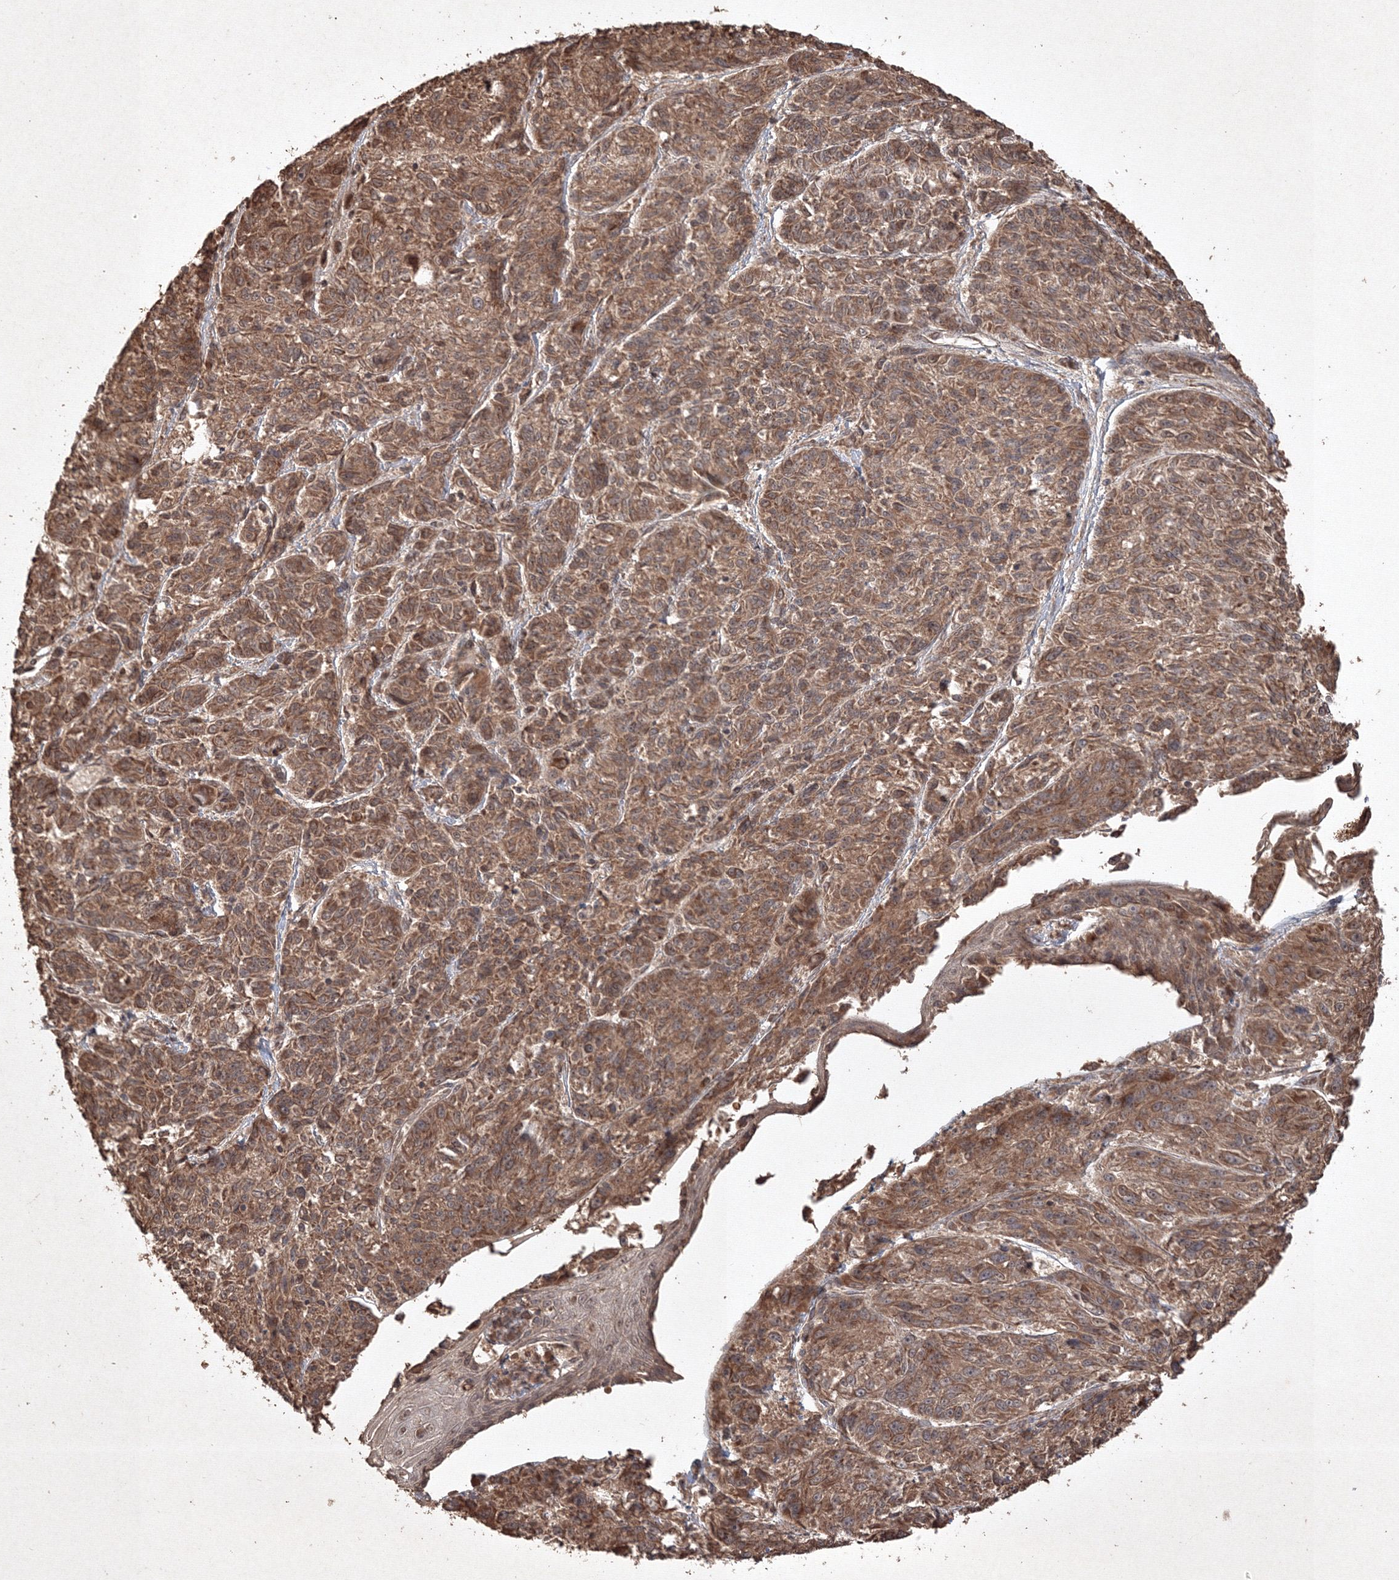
{"staining": {"intensity": "moderate", "quantity": ">75%", "location": "cytoplasmic/membranous"}, "tissue": "melanoma", "cell_type": "Tumor cells", "image_type": "cancer", "snomed": [{"axis": "morphology", "description": "Malignant melanoma, NOS"}, {"axis": "topography", "description": "Skin"}], "caption": "This photomicrograph demonstrates immunohistochemistry staining of human malignant melanoma, with medium moderate cytoplasmic/membranous staining in about >75% of tumor cells.", "gene": "PELI3", "patient": {"sex": "male", "age": 53}}